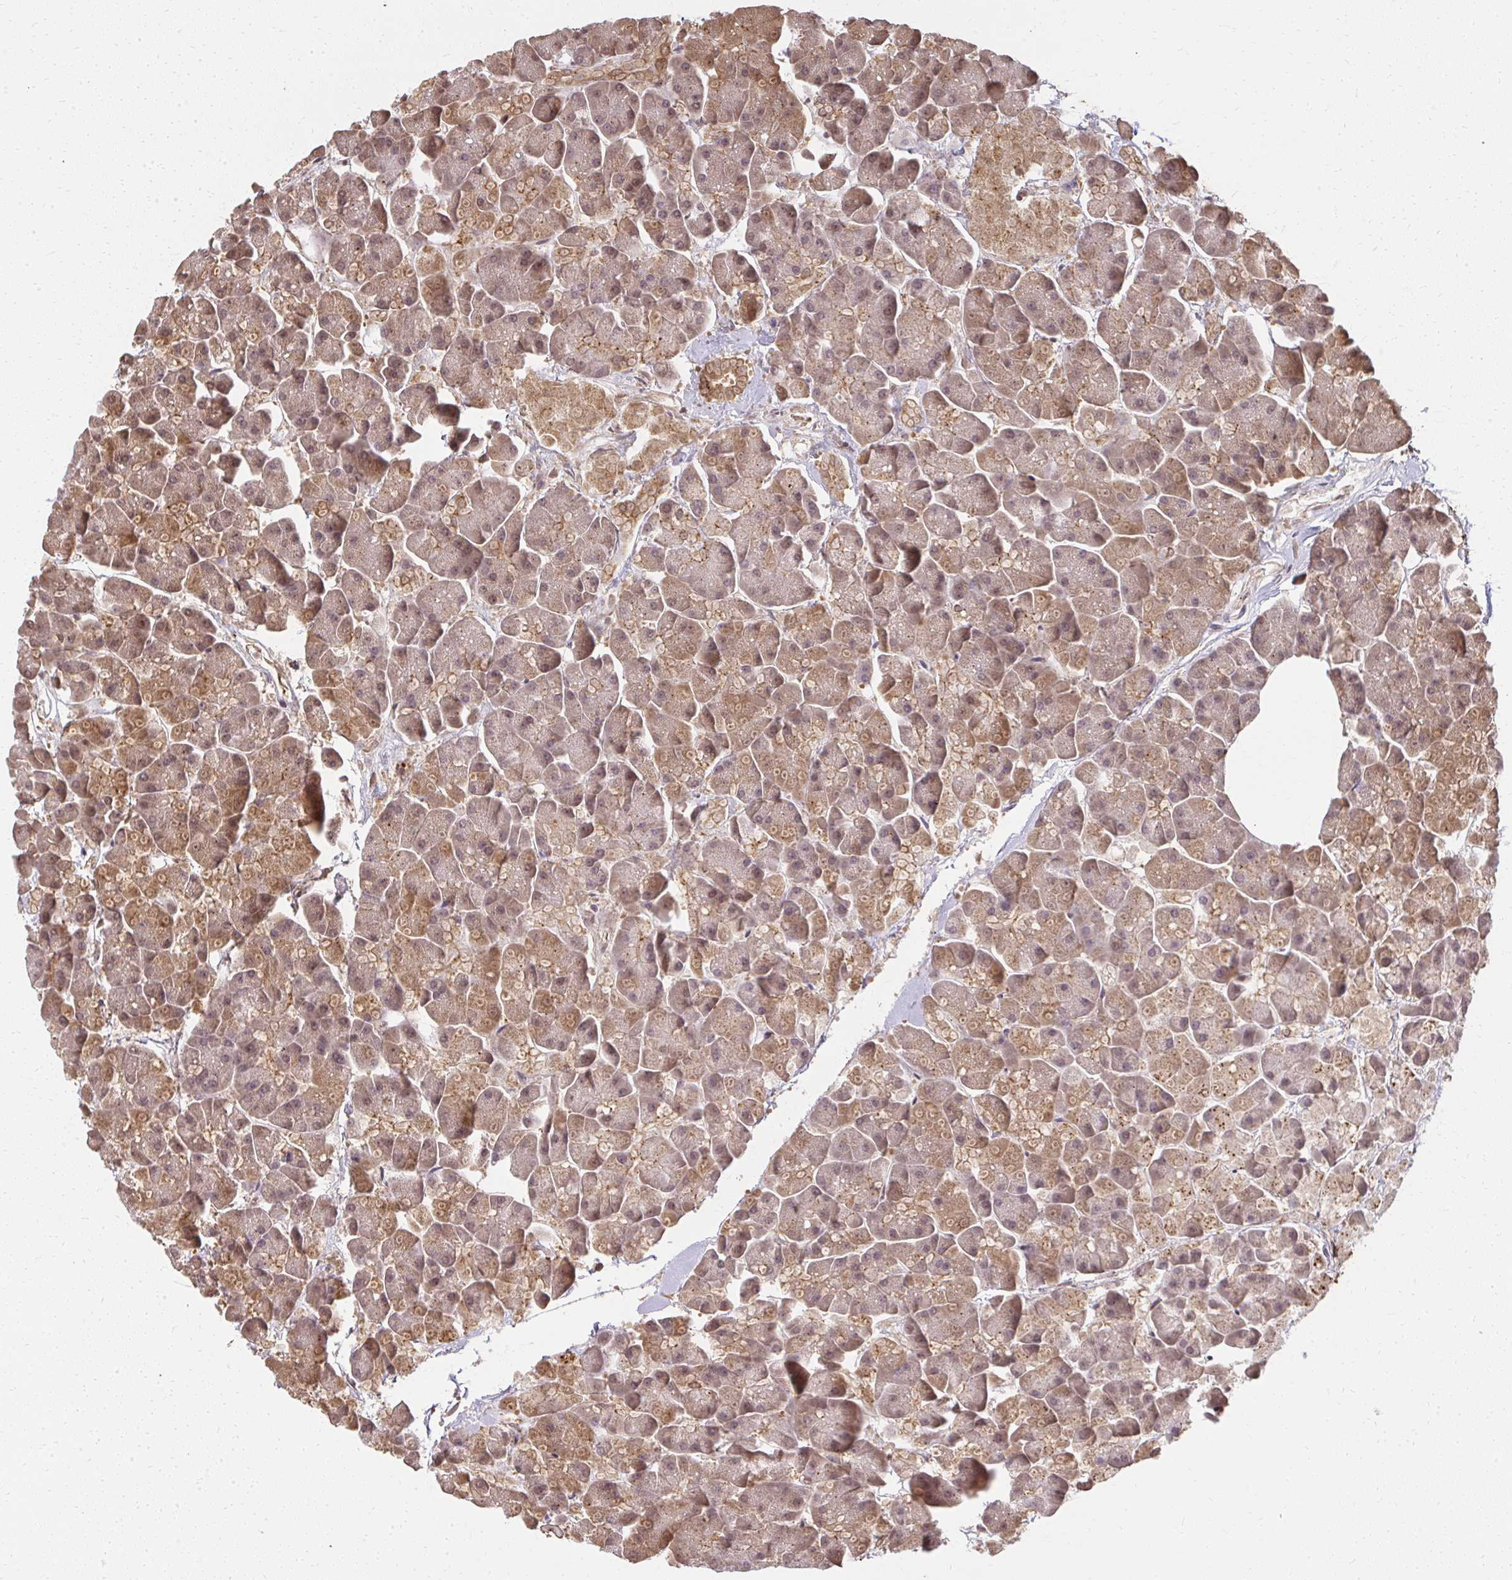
{"staining": {"intensity": "moderate", "quantity": ">75%", "location": "cytoplasmic/membranous,nuclear"}, "tissue": "pancreas", "cell_type": "Exocrine glandular cells", "image_type": "normal", "snomed": [{"axis": "morphology", "description": "Normal tissue, NOS"}, {"axis": "topography", "description": "Pancreas"}, {"axis": "topography", "description": "Peripheral nerve tissue"}], "caption": "A photomicrograph of human pancreas stained for a protein demonstrates moderate cytoplasmic/membranous,nuclear brown staining in exocrine glandular cells.", "gene": "LARS2", "patient": {"sex": "male", "age": 54}}